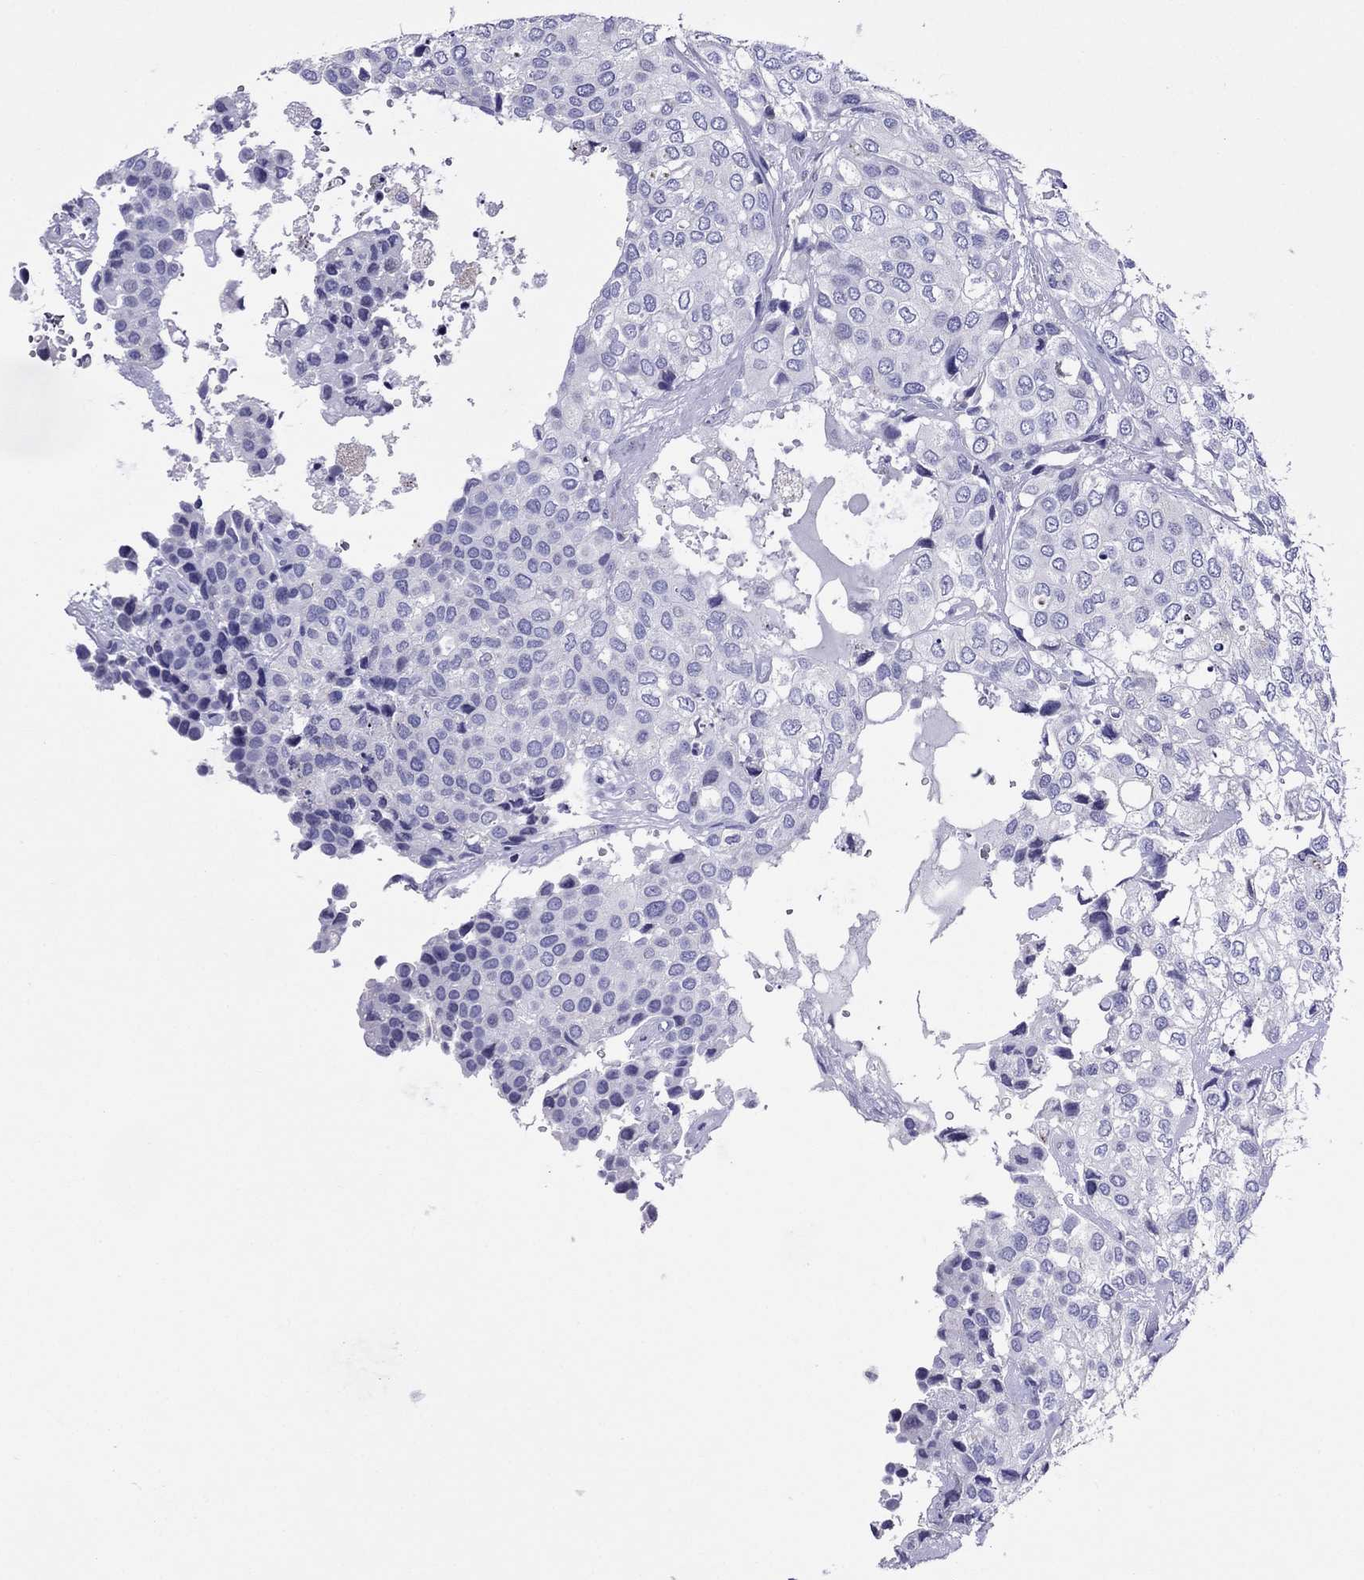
{"staining": {"intensity": "negative", "quantity": "none", "location": "none"}, "tissue": "urothelial cancer", "cell_type": "Tumor cells", "image_type": "cancer", "snomed": [{"axis": "morphology", "description": "Urothelial carcinoma, High grade"}, {"axis": "topography", "description": "Urinary bladder"}], "caption": "The photomicrograph reveals no staining of tumor cells in urothelial cancer.", "gene": "SCG2", "patient": {"sex": "male", "age": 73}}